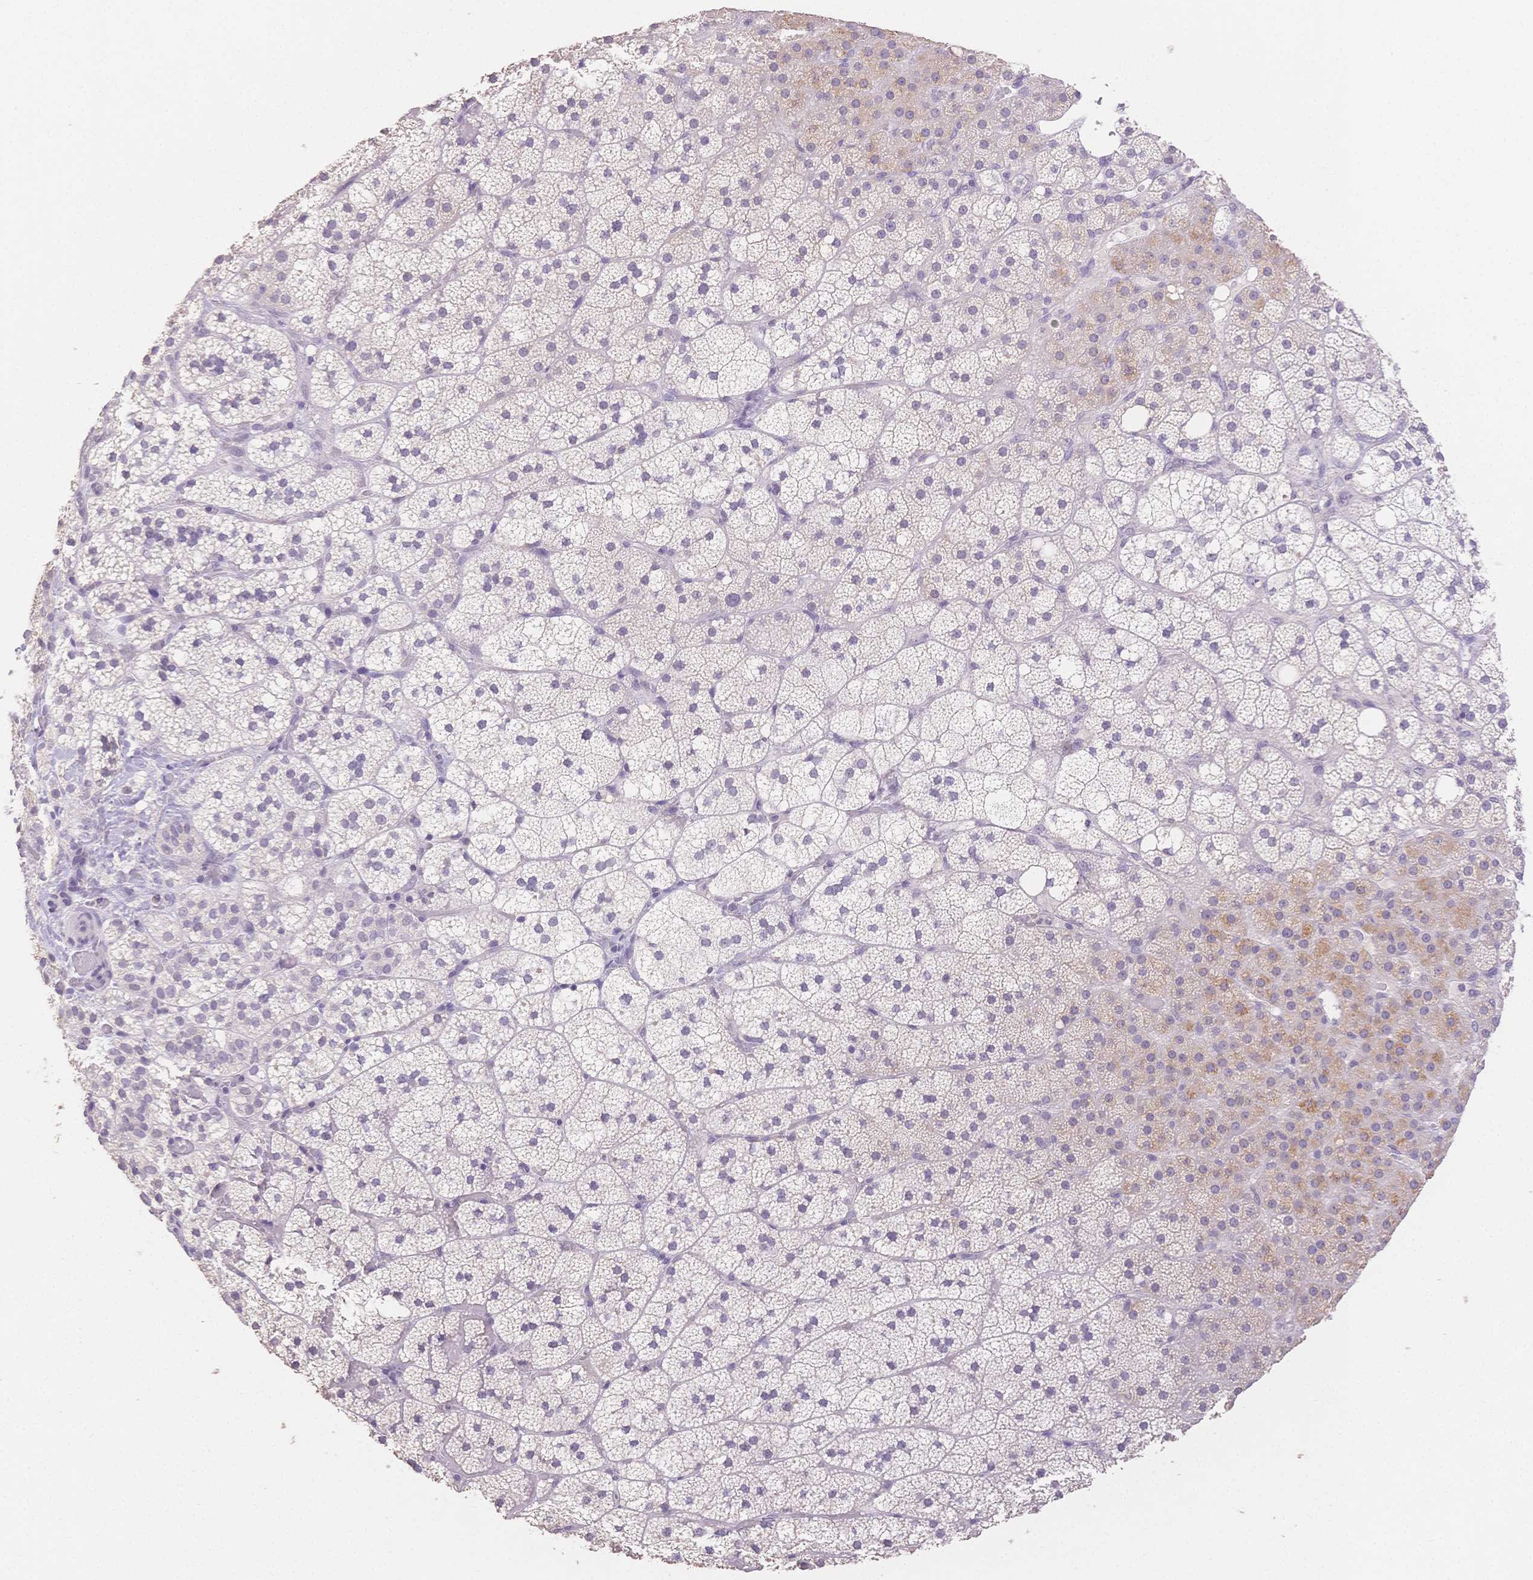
{"staining": {"intensity": "weak", "quantity": "<25%", "location": "cytoplasmic/membranous"}, "tissue": "adrenal gland", "cell_type": "Glandular cells", "image_type": "normal", "snomed": [{"axis": "morphology", "description": "Normal tissue, NOS"}, {"axis": "topography", "description": "Adrenal gland"}], "caption": "A micrograph of adrenal gland stained for a protein shows no brown staining in glandular cells.", "gene": "SUV39H2", "patient": {"sex": "male", "age": 53}}